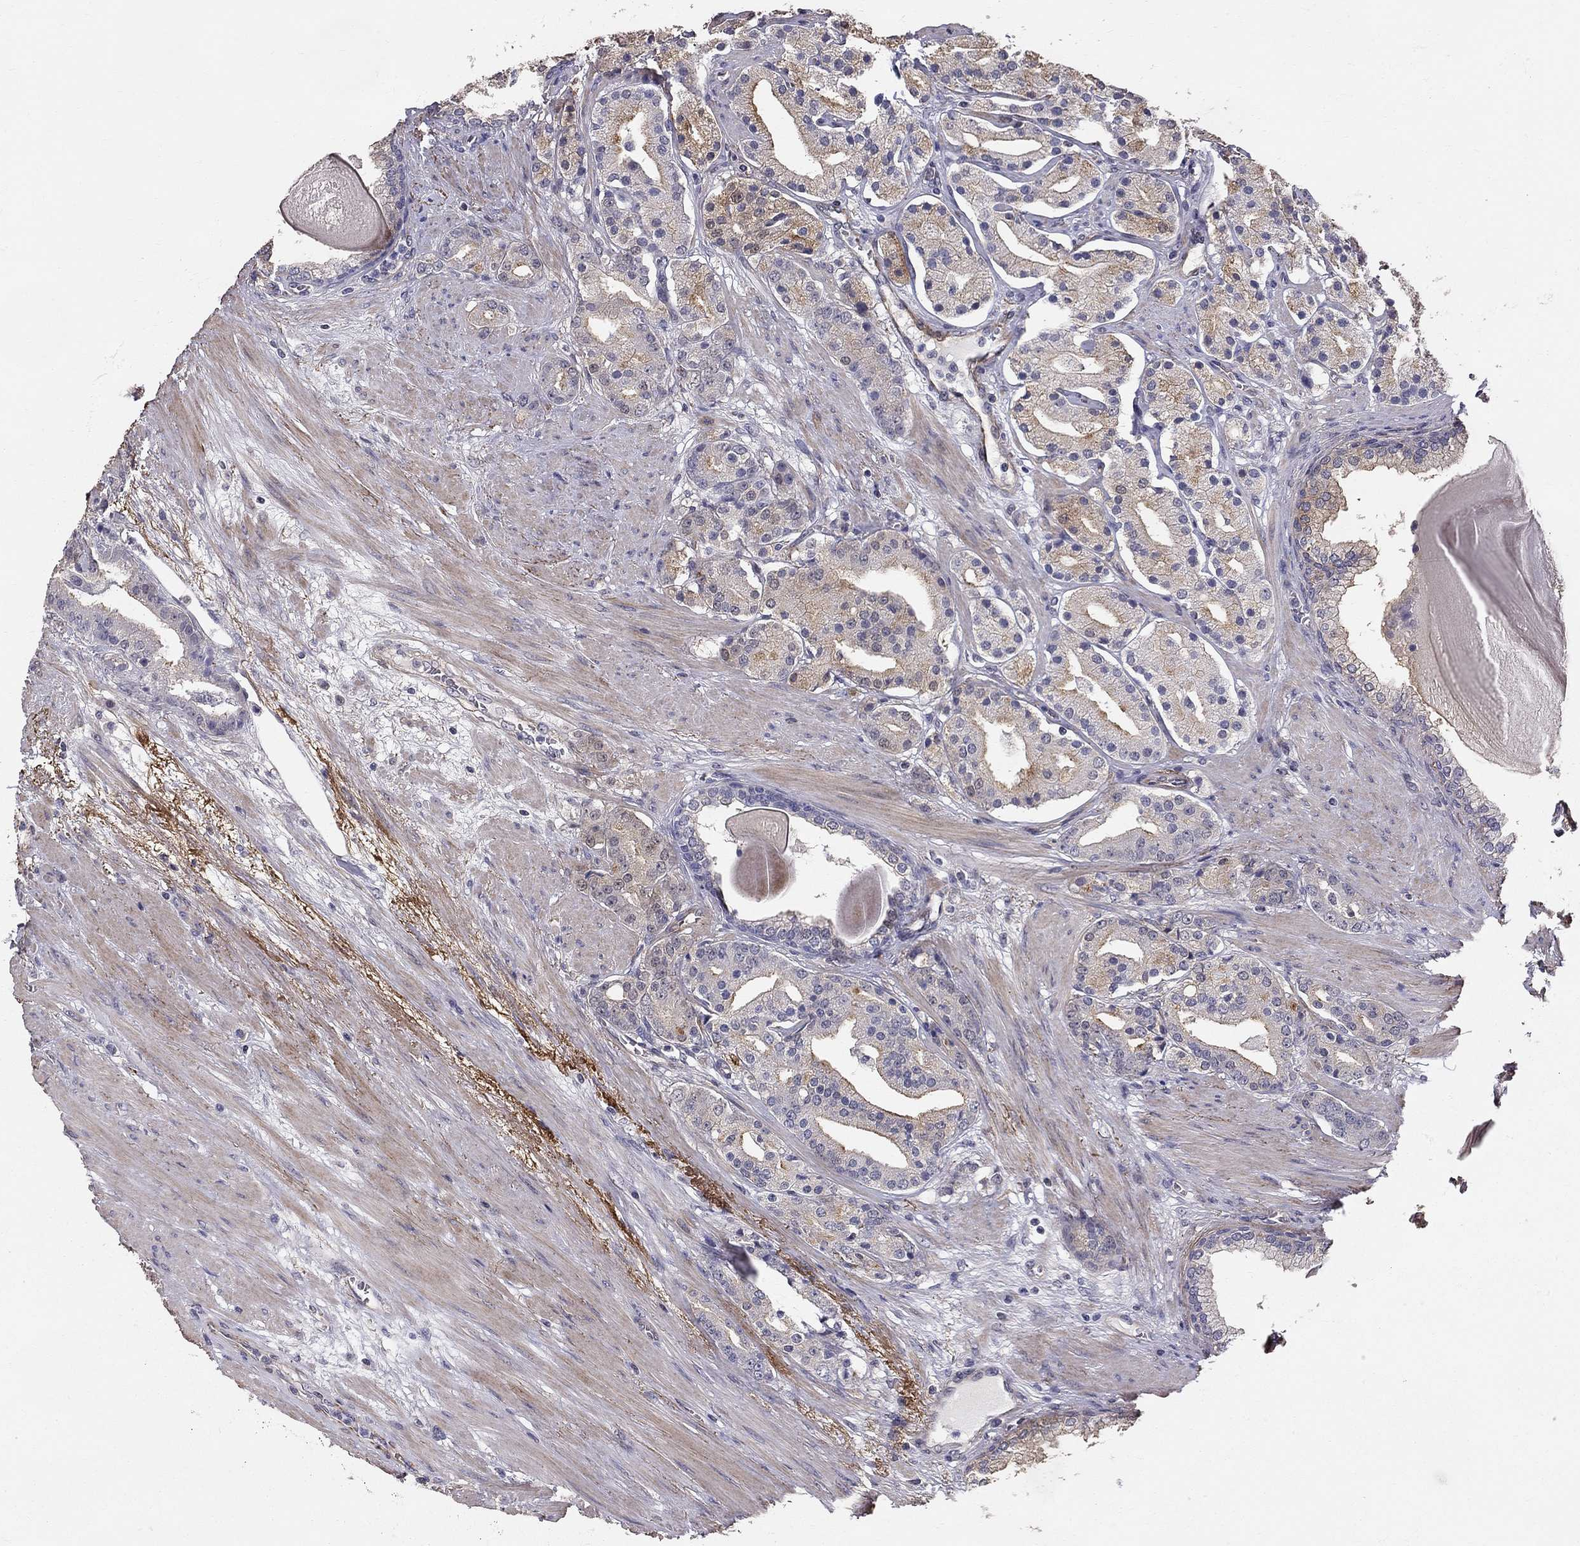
{"staining": {"intensity": "moderate", "quantity": "<25%", "location": "cytoplasmic/membranous"}, "tissue": "prostate cancer", "cell_type": "Tumor cells", "image_type": "cancer", "snomed": [{"axis": "morphology", "description": "Adenocarcinoma, NOS"}, {"axis": "topography", "description": "Prostate"}], "caption": "Protein expression analysis of prostate cancer (adenocarcinoma) shows moderate cytoplasmic/membranous staining in approximately <25% of tumor cells.", "gene": "GJB4", "patient": {"sex": "male", "age": 69}}